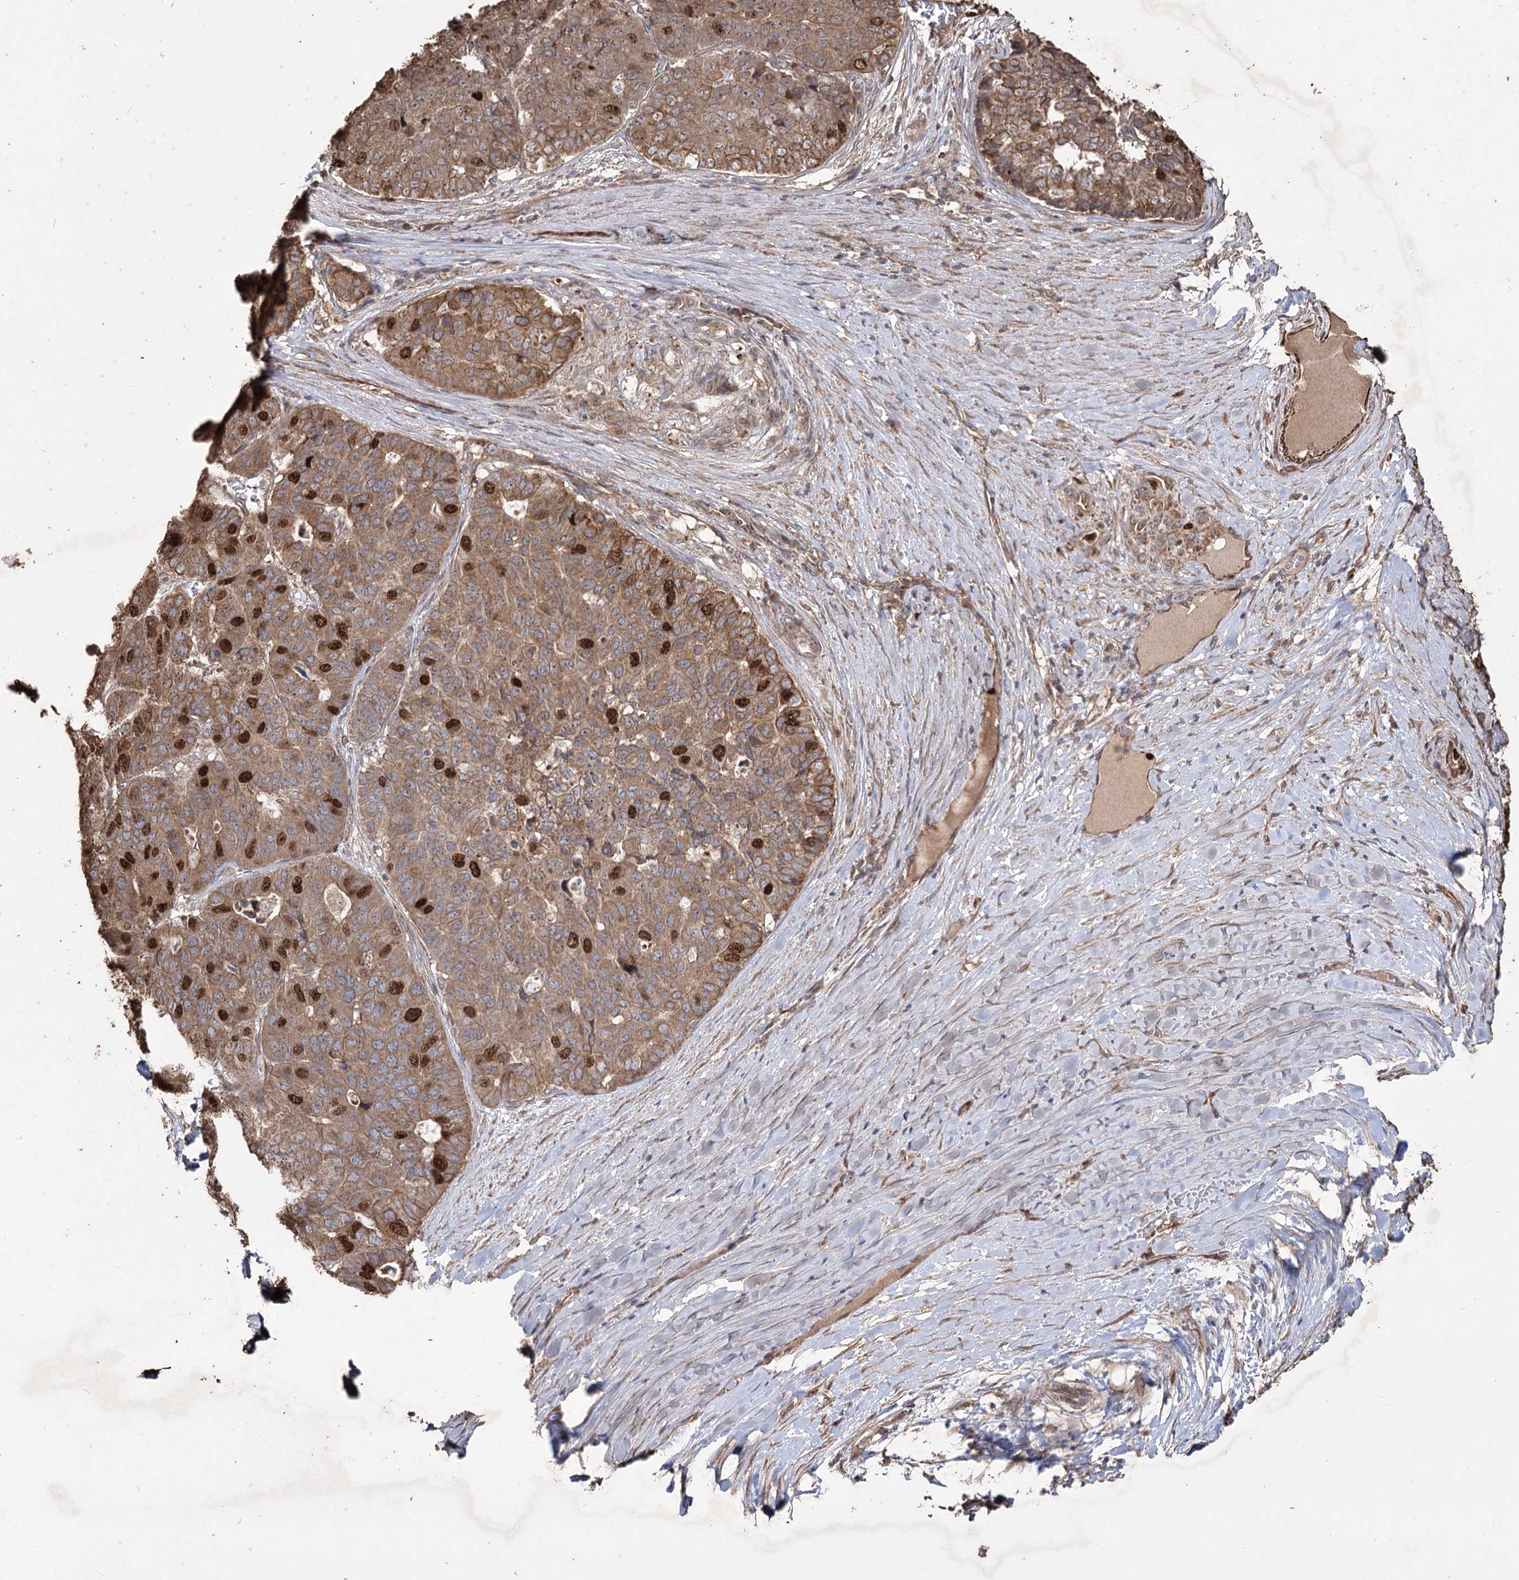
{"staining": {"intensity": "moderate", "quantity": ">75%", "location": "cytoplasmic/membranous,nuclear"}, "tissue": "pancreatic cancer", "cell_type": "Tumor cells", "image_type": "cancer", "snomed": [{"axis": "morphology", "description": "Adenocarcinoma, NOS"}, {"axis": "topography", "description": "Pancreas"}], "caption": "This is a photomicrograph of immunohistochemistry (IHC) staining of adenocarcinoma (pancreatic), which shows moderate staining in the cytoplasmic/membranous and nuclear of tumor cells.", "gene": "PRC1", "patient": {"sex": "male", "age": 50}}